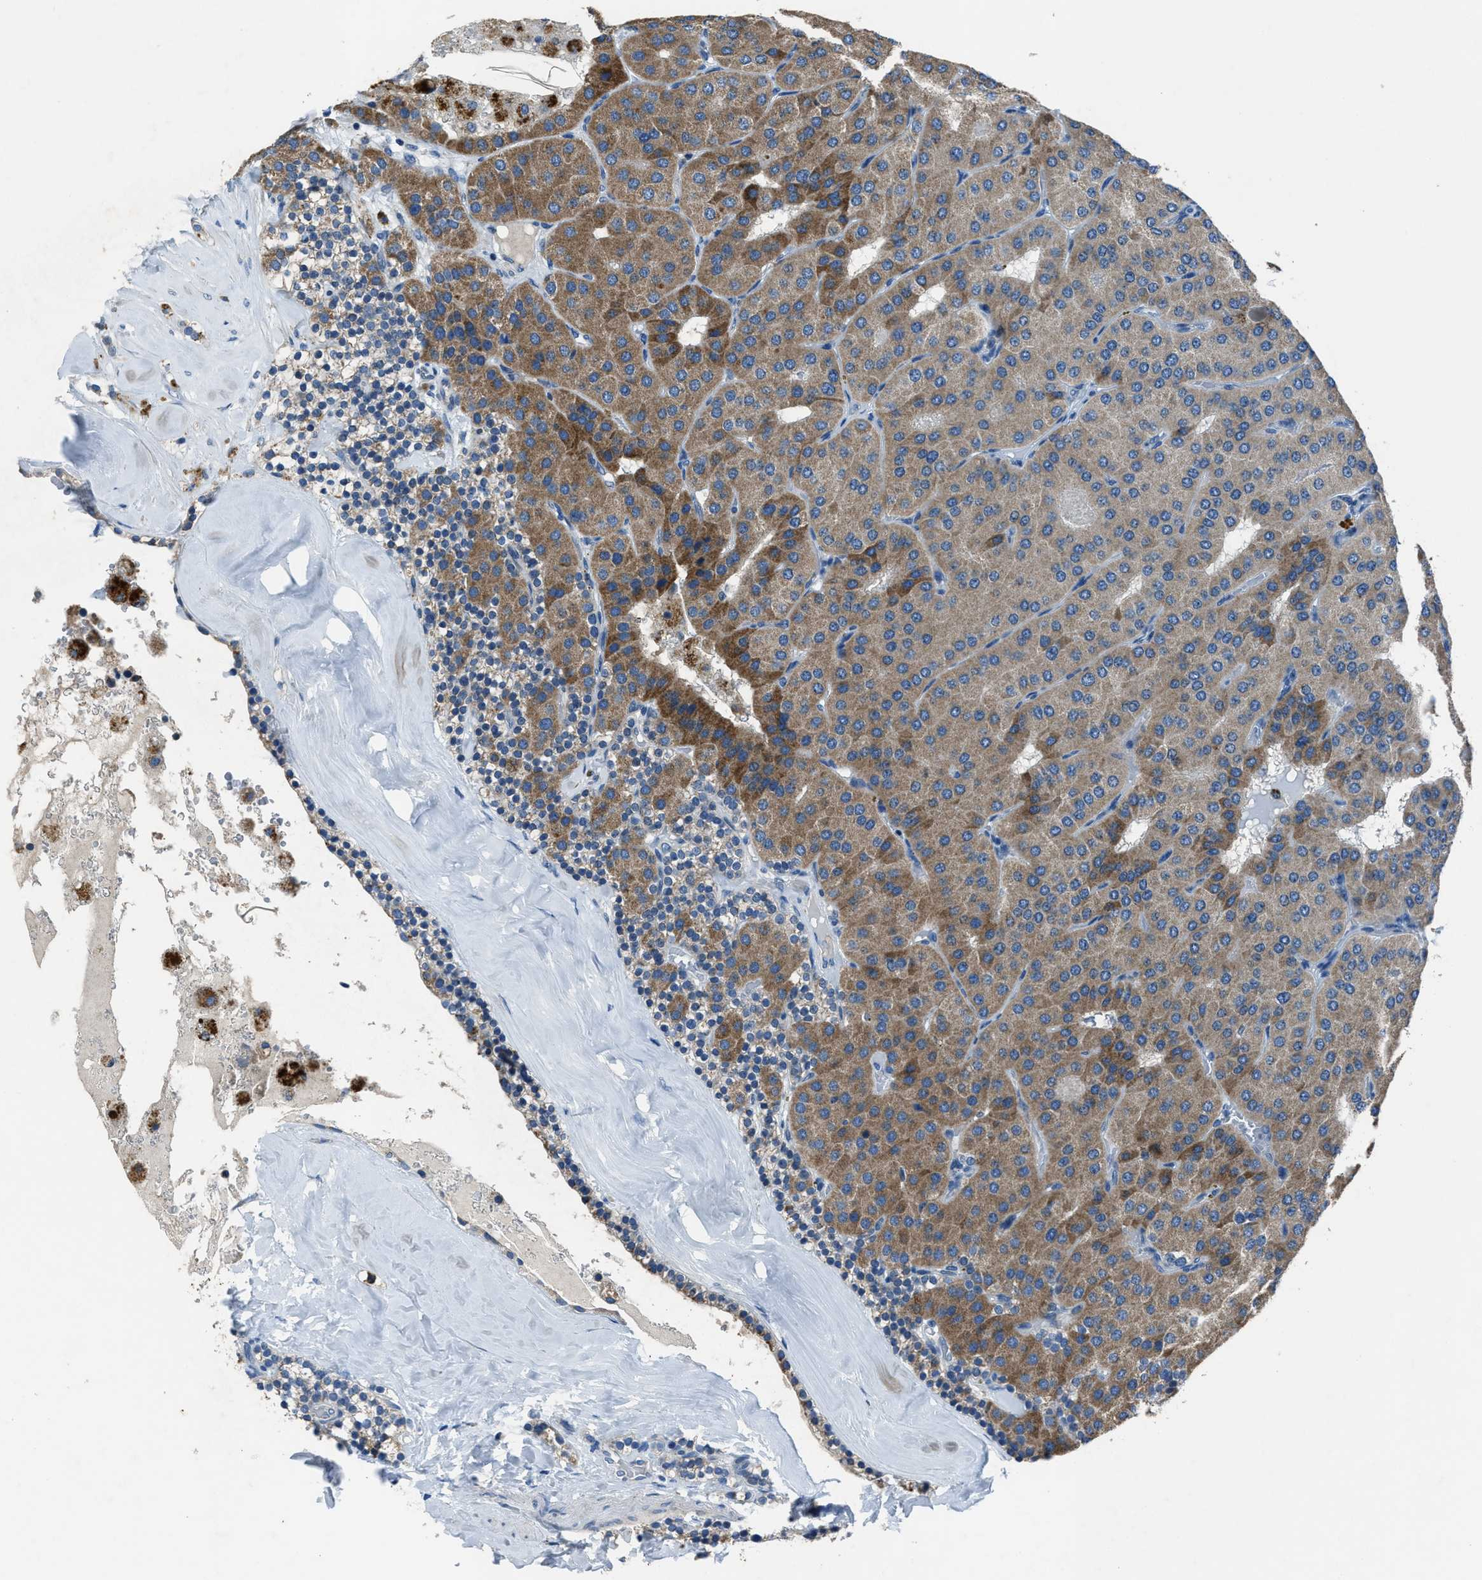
{"staining": {"intensity": "moderate", "quantity": ">75%", "location": "cytoplasmic/membranous"}, "tissue": "parathyroid gland", "cell_type": "Glandular cells", "image_type": "normal", "snomed": [{"axis": "morphology", "description": "Normal tissue, NOS"}, {"axis": "morphology", "description": "Adenoma, NOS"}, {"axis": "topography", "description": "Parathyroid gland"}], "caption": "This photomicrograph exhibits immunohistochemistry staining of normal human parathyroid gland, with medium moderate cytoplasmic/membranous positivity in about >75% of glandular cells.", "gene": "ADAM2", "patient": {"sex": "female", "age": 86}}